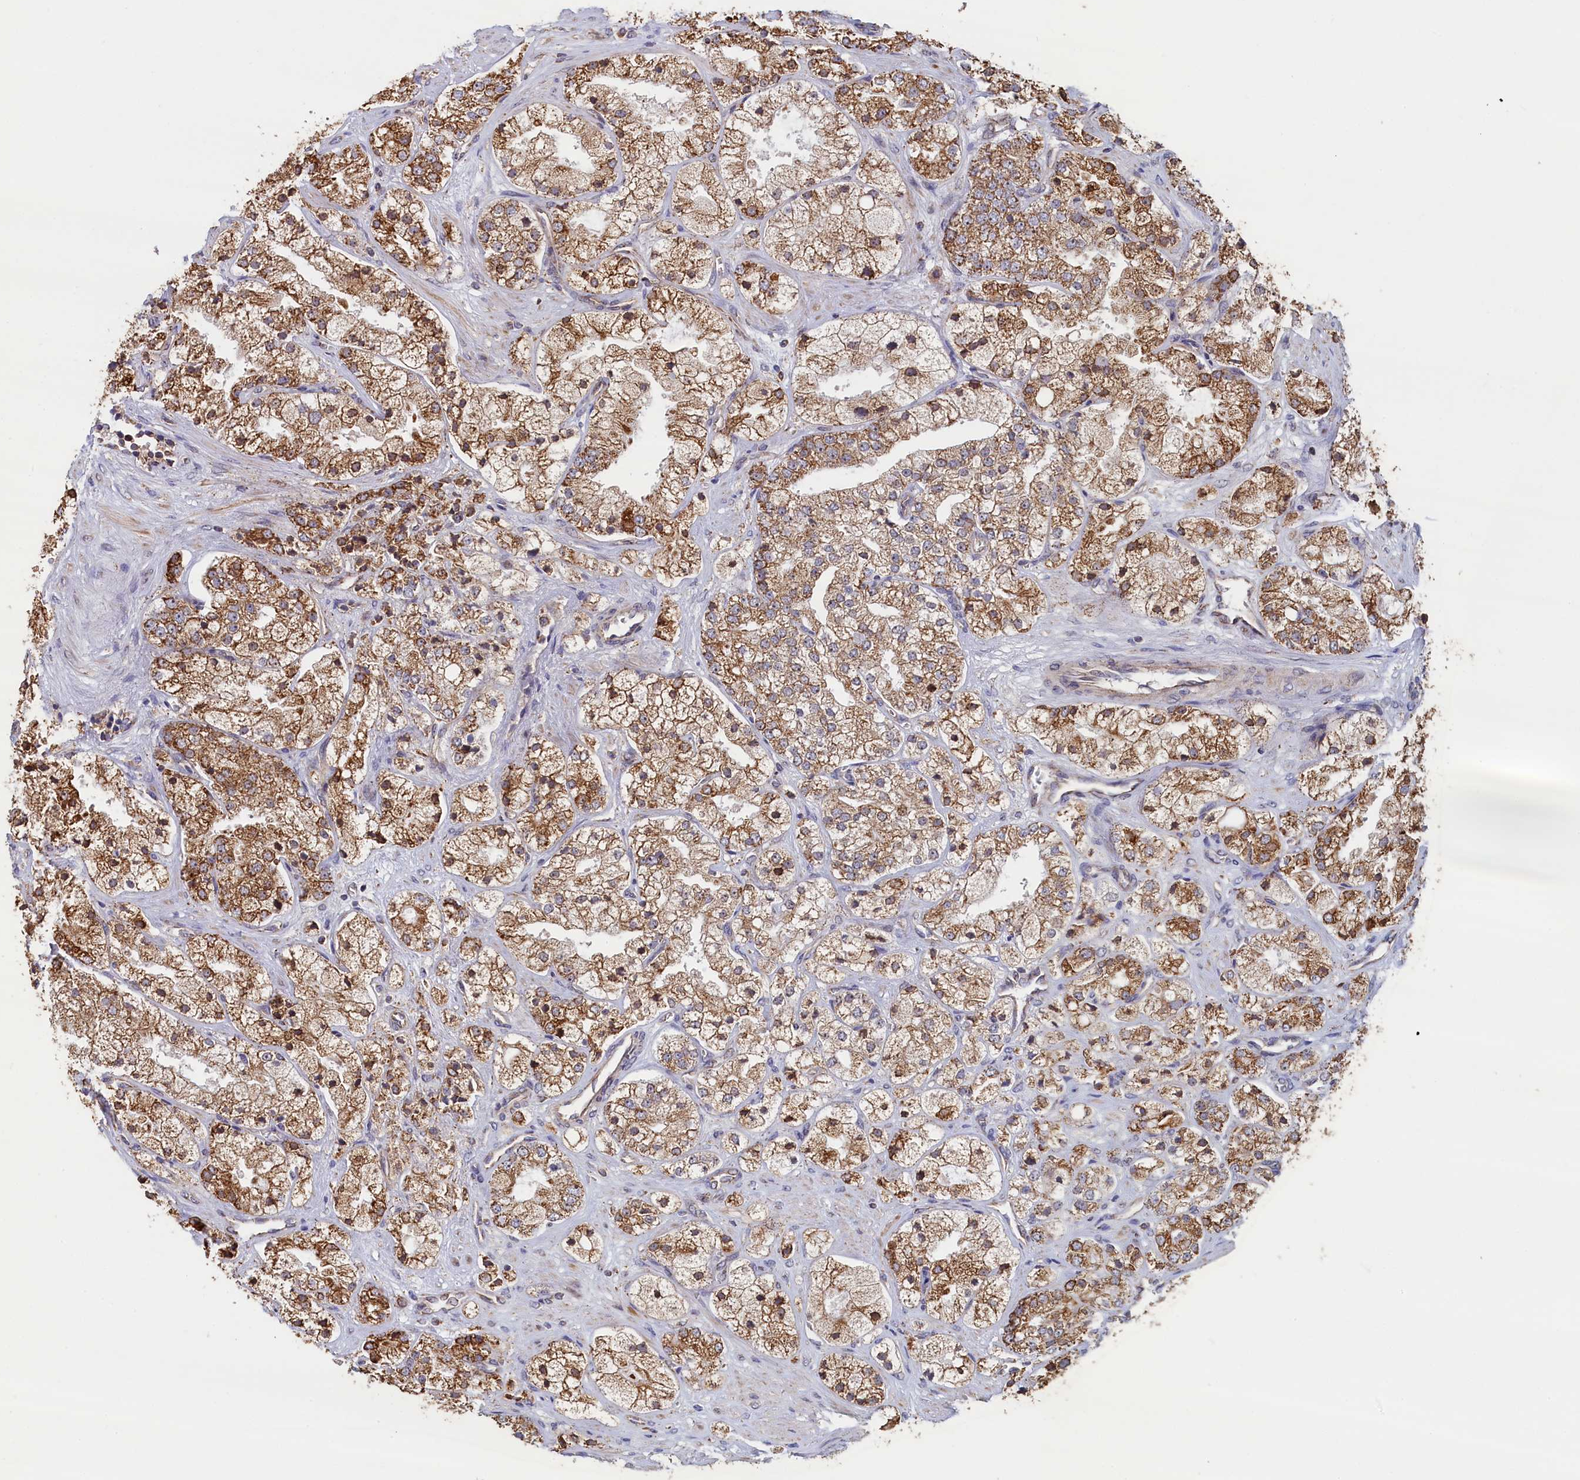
{"staining": {"intensity": "moderate", "quantity": ">75%", "location": "cytoplasmic/membranous"}, "tissue": "prostate cancer", "cell_type": "Tumor cells", "image_type": "cancer", "snomed": [{"axis": "morphology", "description": "Adenocarcinoma, High grade"}, {"axis": "topography", "description": "Prostate"}], "caption": "The histopathology image demonstrates staining of adenocarcinoma (high-grade) (prostate), revealing moderate cytoplasmic/membranous protein staining (brown color) within tumor cells.", "gene": "ZNF816", "patient": {"sex": "male", "age": 50}}